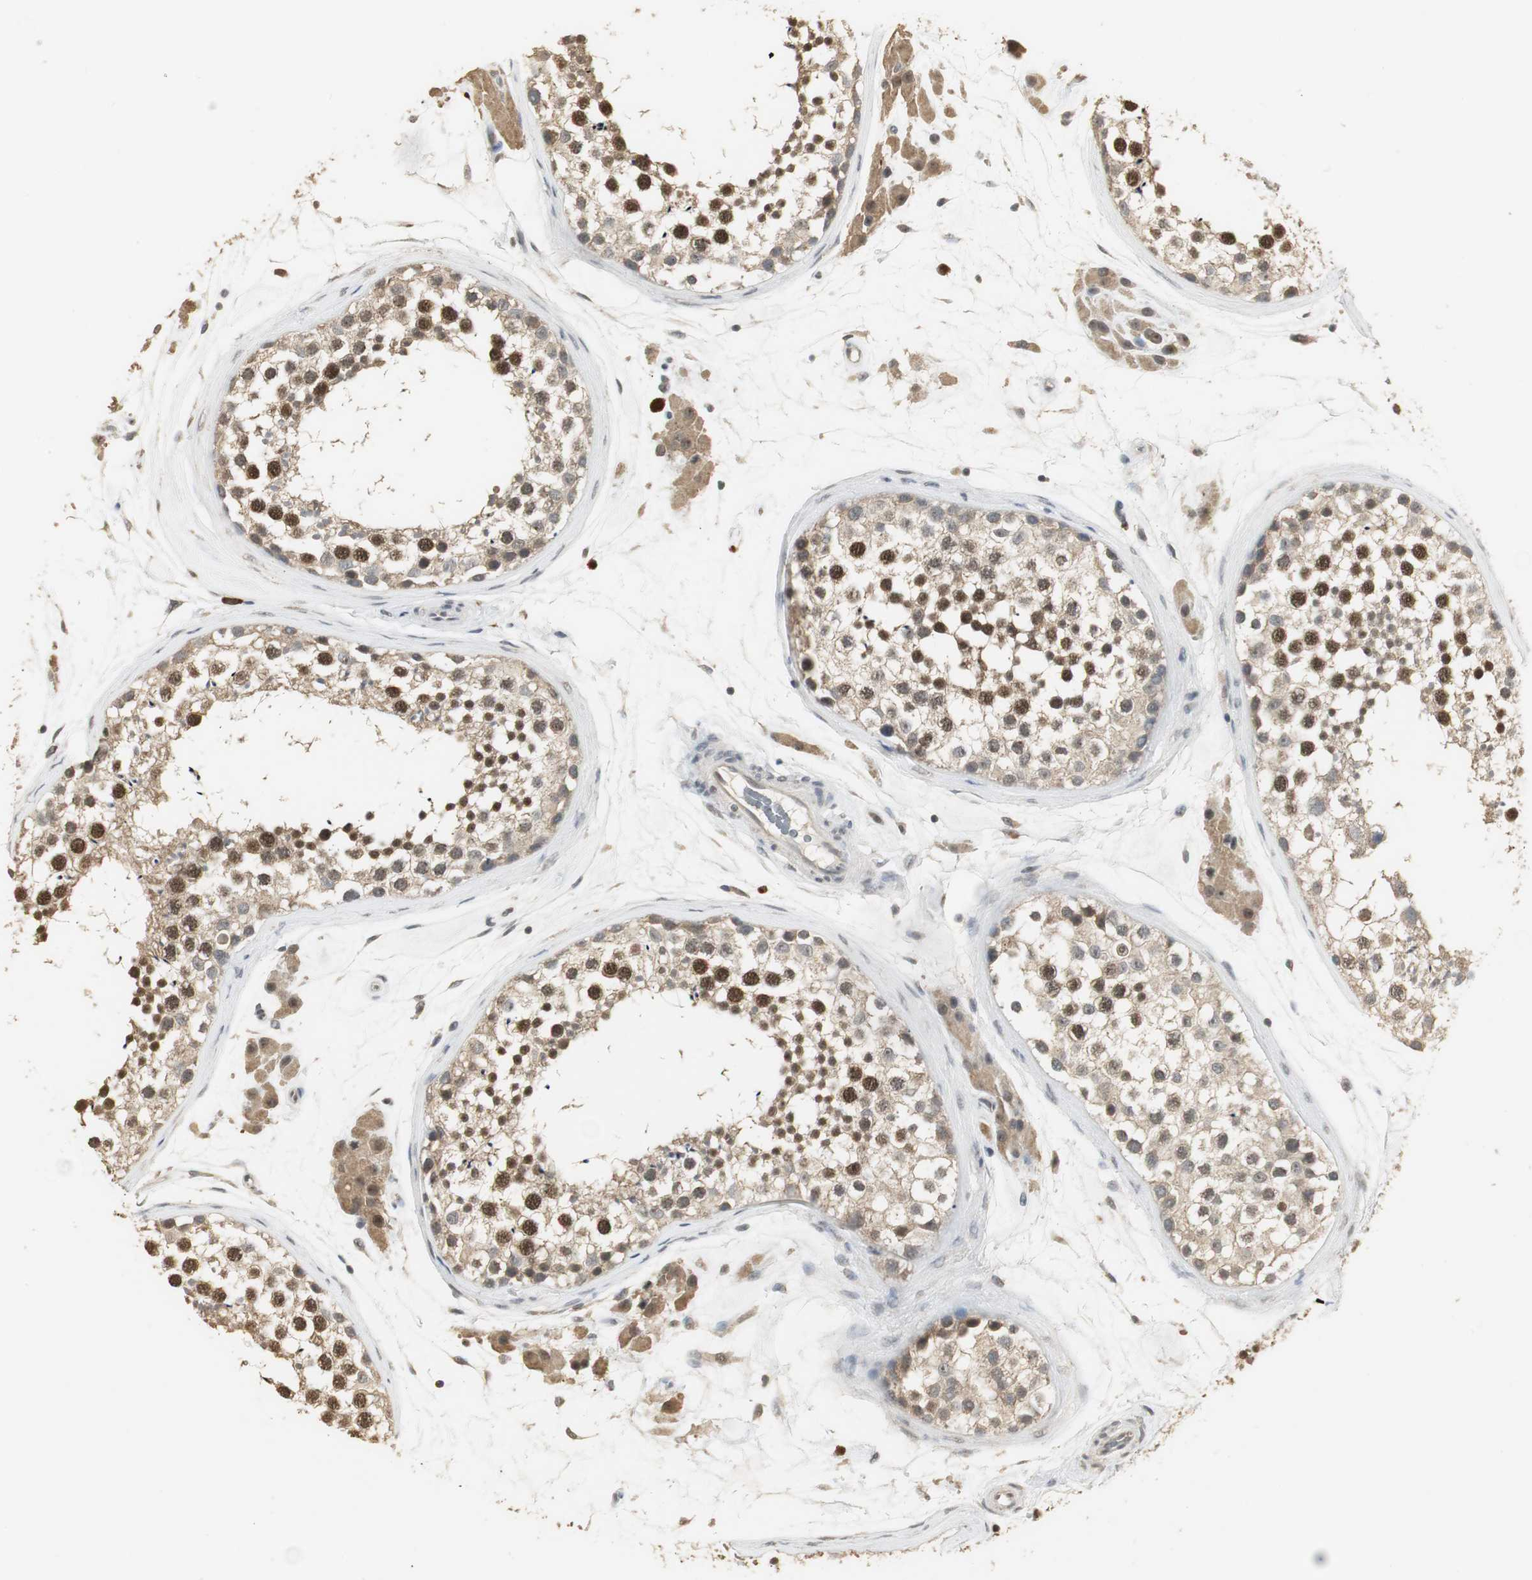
{"staining": {"intensity": "moderate", "quantity": ">75%", "location": "cytoplasmic/membranous,nuclear"}, "tissue": "testis", "cell_type": "Cells in seminiferous ducts", "image_type": "normal", "snomed": [{"axis": "morphology", "description": "Normal tissue, NOS"}, {"axis": "topography", "description": "Testis"}], "caption": "Immunohistochemical staining of benign testis demonstrates >75% levels of moderate cytoplasmic/membranous,nuclear protein expression in about >75% of cells in seminiferous ducts.", "gene": "ELOA", "patient": {"sex": "male", "age": 46}}